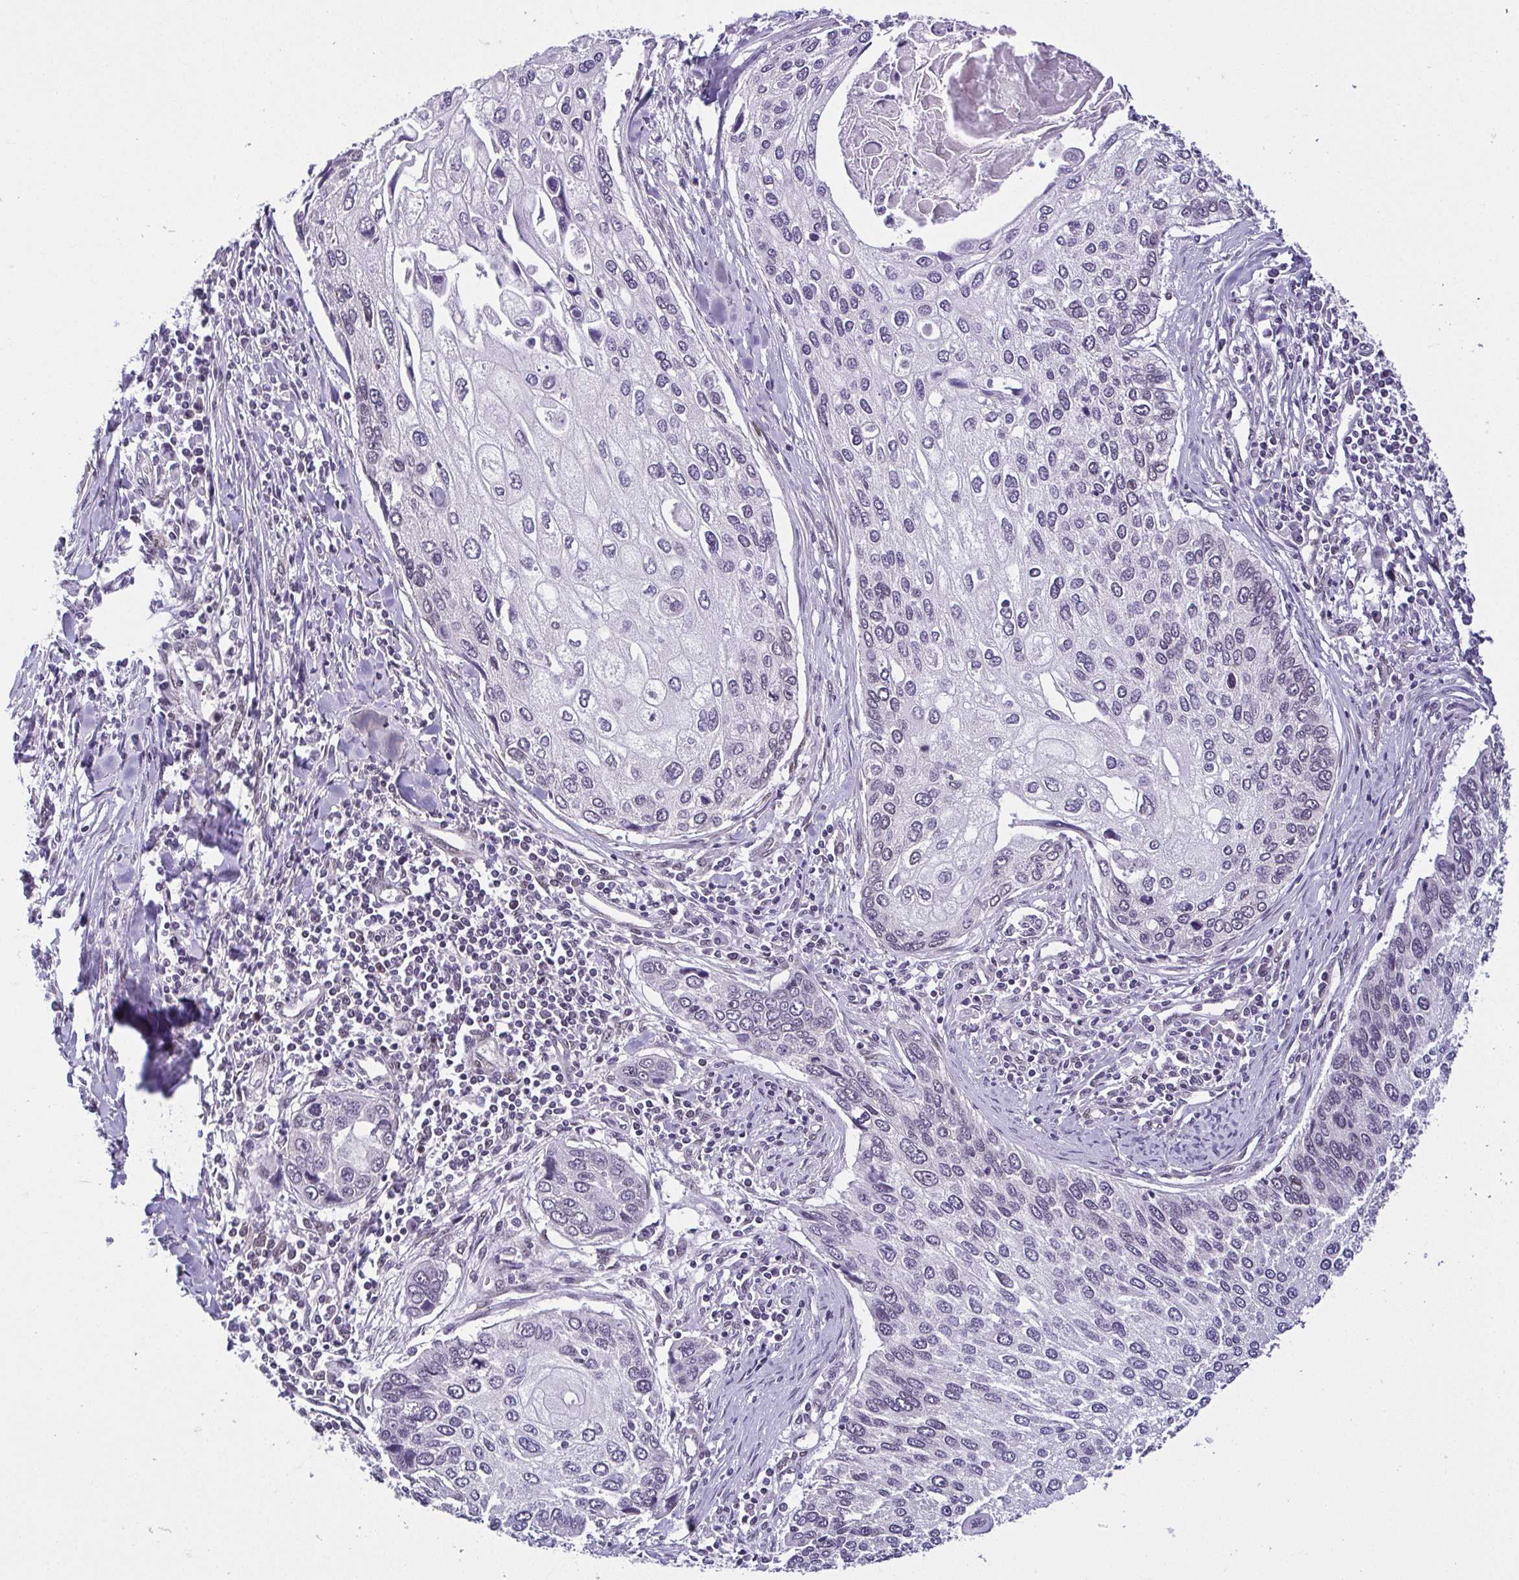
{"staining": {"intensity": "negative", "quantity": "none", "location": "none"}, "tissue": "lung cancer", "cell_type": "Tumor cells", "image_type": "cancer", "snomed": [{"axis": "morphology", "description": "Squamous cell carcinoma, NOS"}, {"axis": "morphology", "description": "Squamous cell carcinoma, metastatic, NOS"}, {"axis": "topography", "description": "Lung"}], "caption": "The photomicrograph reveals no staining of tumor cells in squamous cell carcinoma (lung).", "gene": "RBM3", "patient": {"sex": "male", "age": 63}}